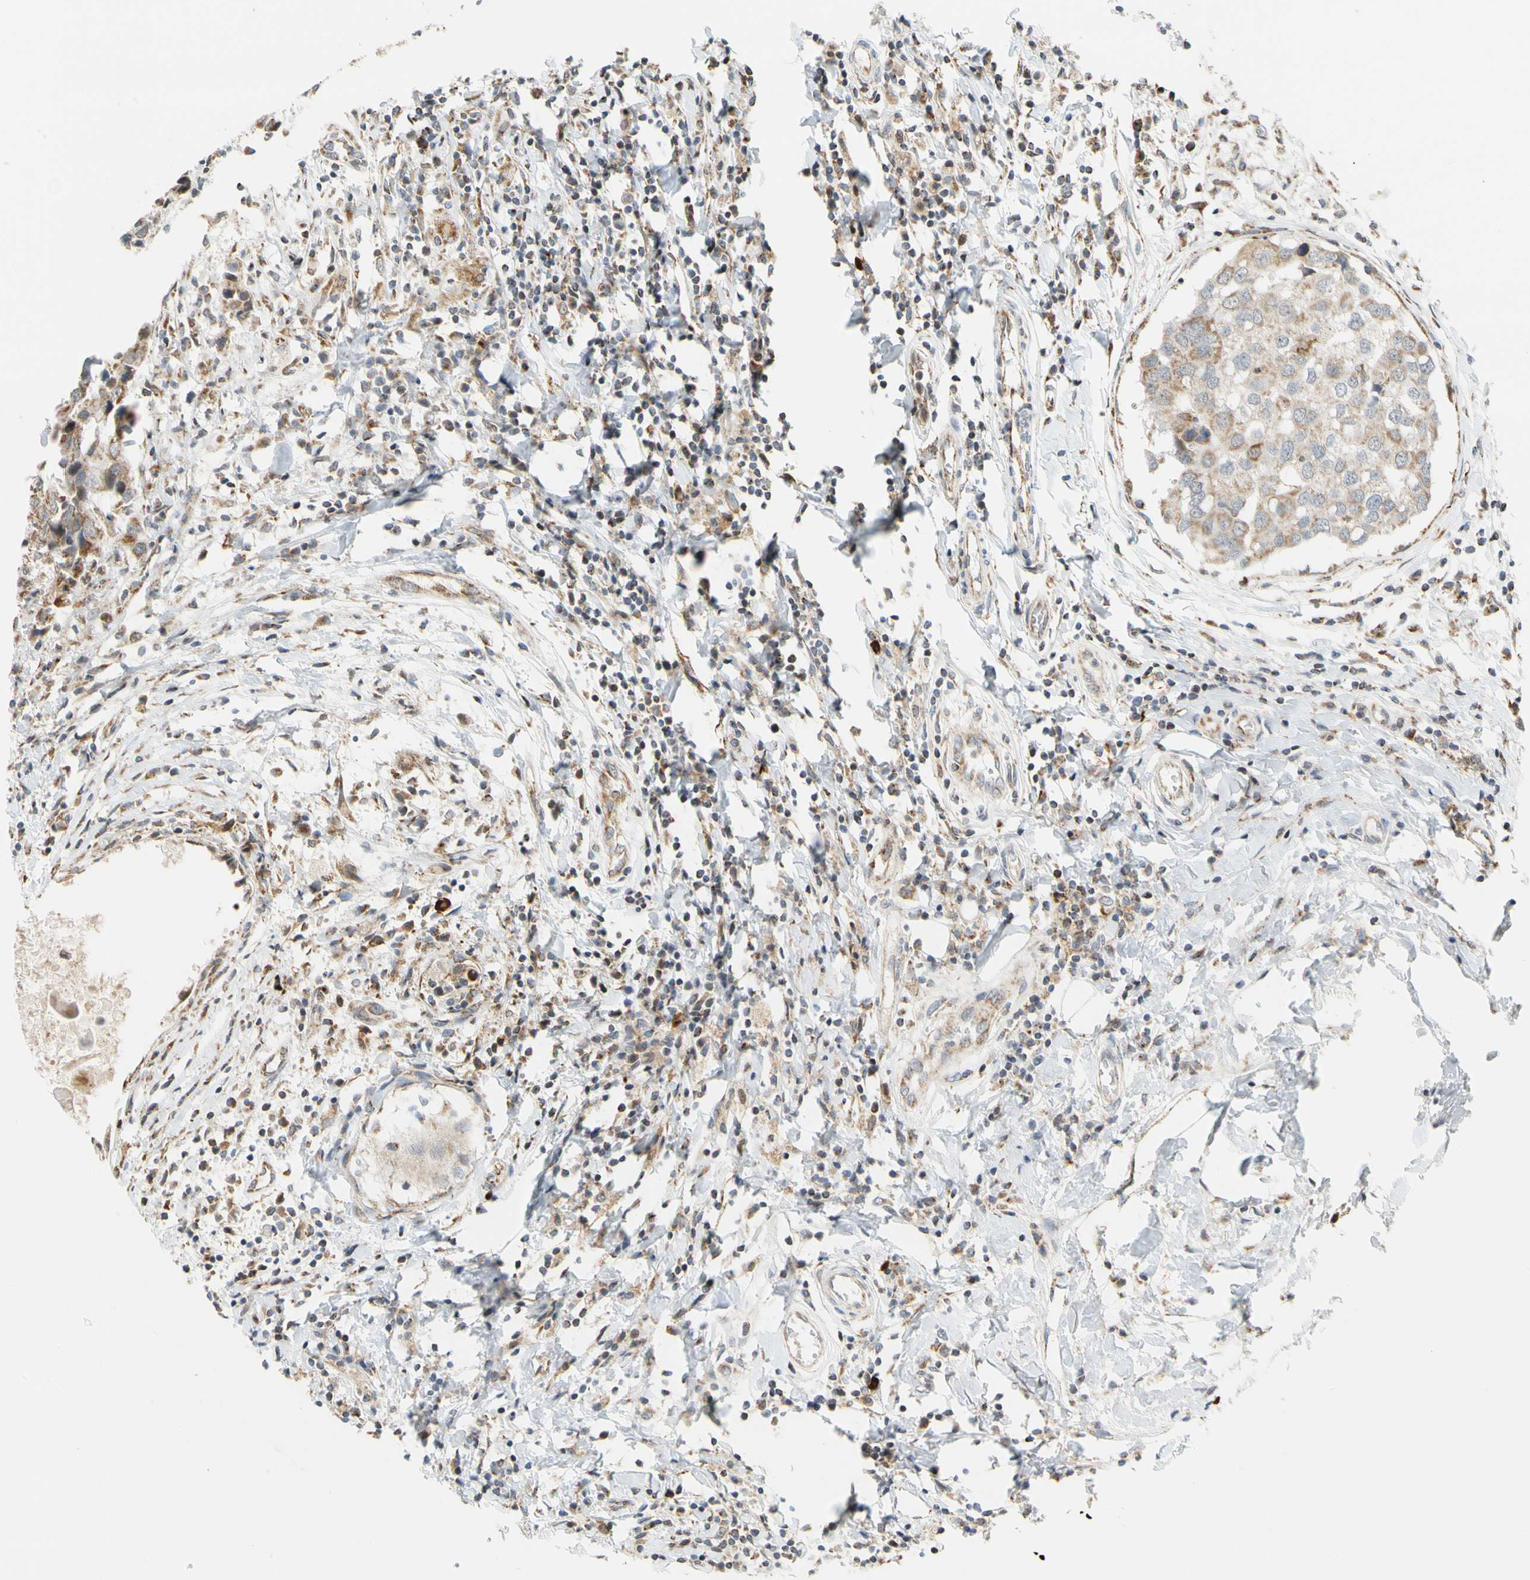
{"staining": {"intensity": "moderate", "quantity": "<25%", "location": "cytoplasmic/membranous"}, "tissue": "breast cancer", "cell_type": "Tumor cells", "image_type": "cancer", "snomed": [{"axis": "morphology", "description": "Duct carcinoma"}, {"axis": "topography", "description": "Breast"}], "caption": "About <25% of tumor cells in human breast cancer show moderate cytoplasmic/membranous protein expression as visualized by brown immunohistochemical staining.", "gene": "SFXN3", "patient": {"sex": "female", "age": 27}}